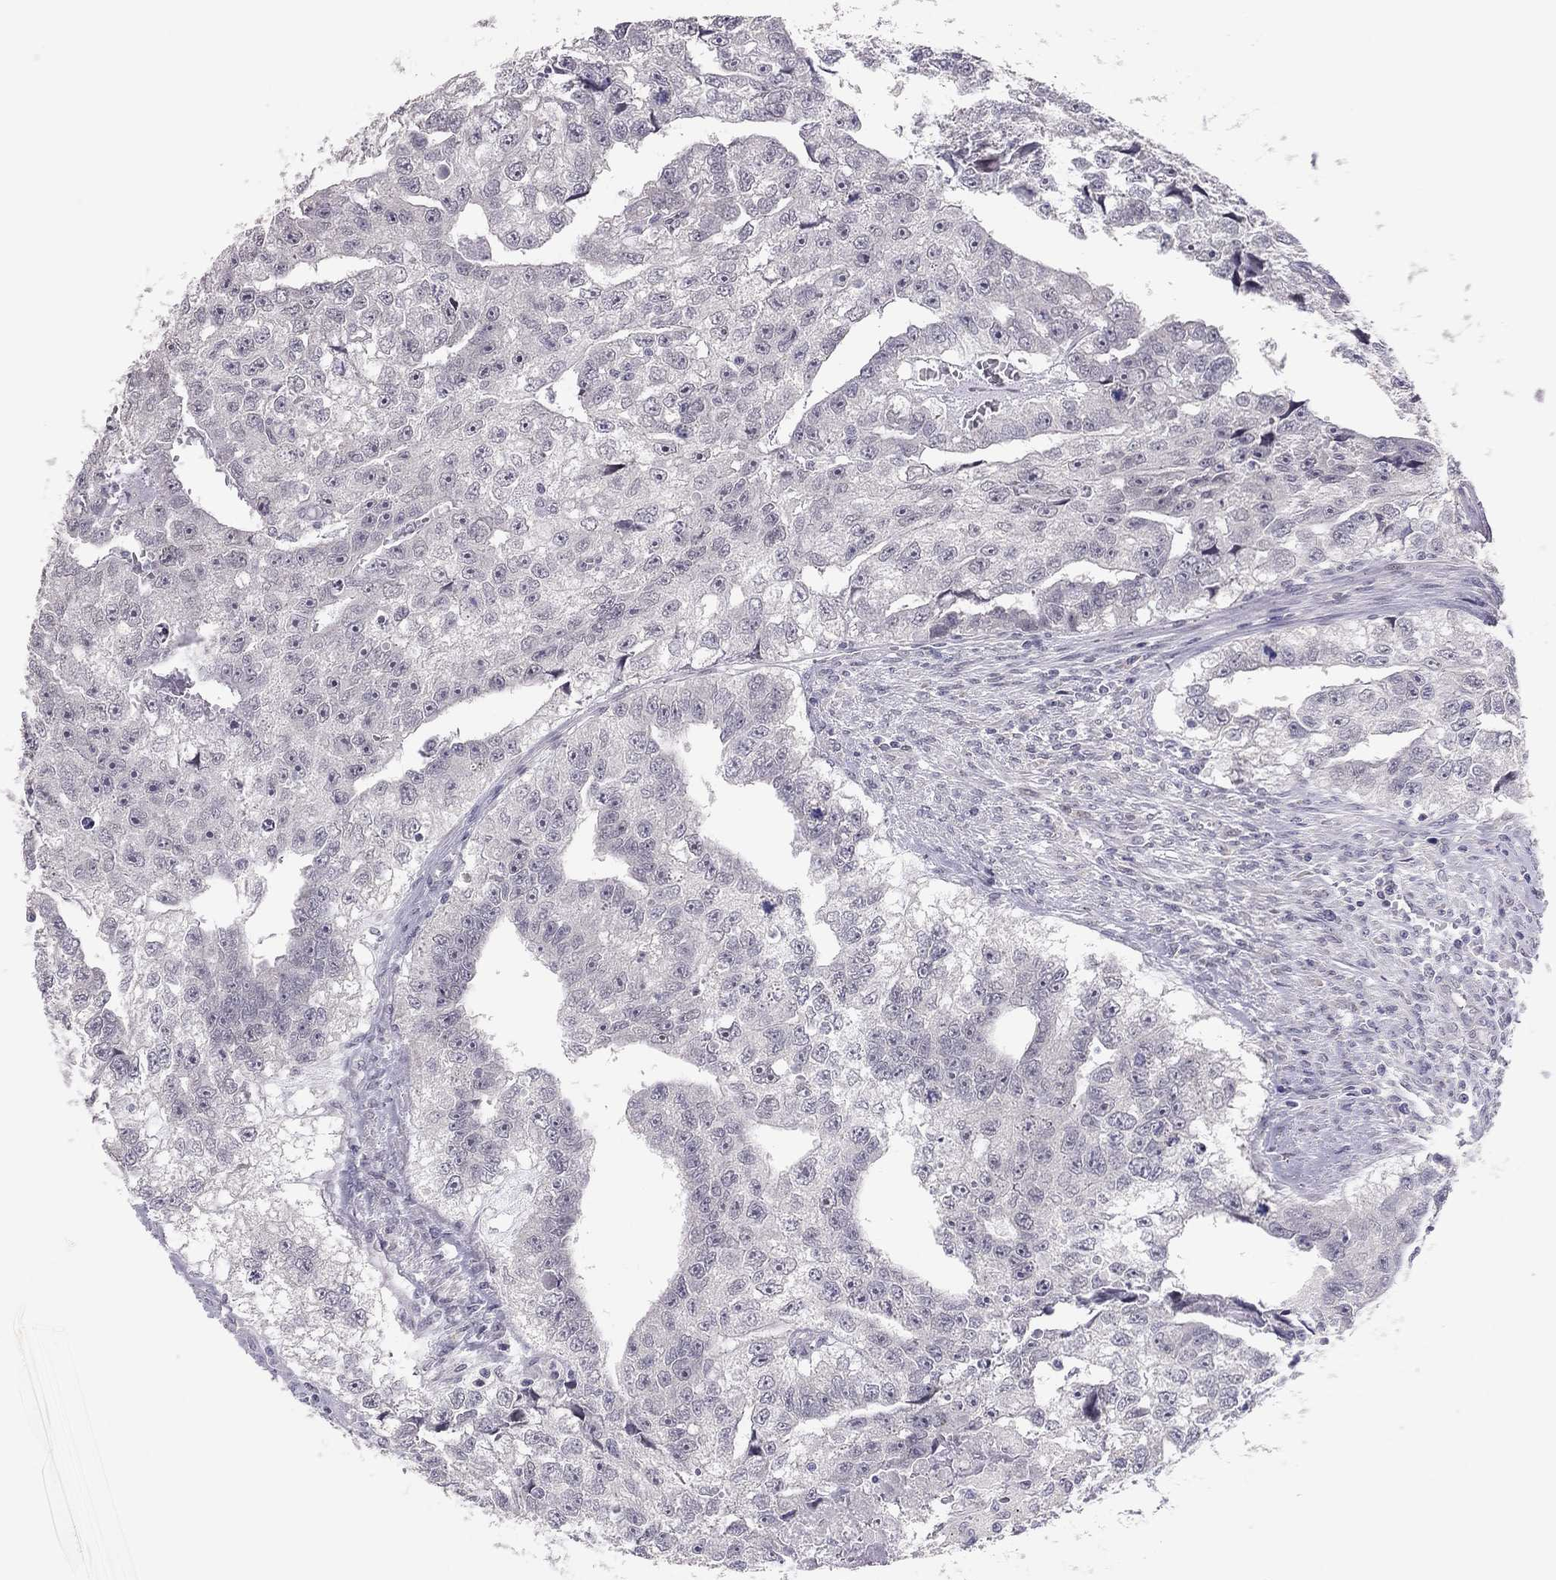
{"staining": {"intensity": "negative", "quantity": "none", "location": "none"}, "tissue": "testis cancer", "cell_type": "Tumor cells", "image_type": "cancer", "snomed": [{"axis": "morphology", "description": "Carcinoma, Embryonal, NOS"}, {"axis": "morphology", "description": "Teratoma, malignant, NOS"}, {"axis": "topography", "description": "Testis"}], "caption": "An immunohistochemistry (IHC) image of testis embryonal carcinoma is shown. There is no staining in tumor cells of testis embryonal carcinoma. Brightfield microscopy of immunohistochemistry (IHC) stained with DAB (3,3'-diaminobenzidine) (brown) and hematoxylin (blue), captured at high magnification.", "gene": "HSF2BP", "patient": {"sex": "male", "age": 44}}